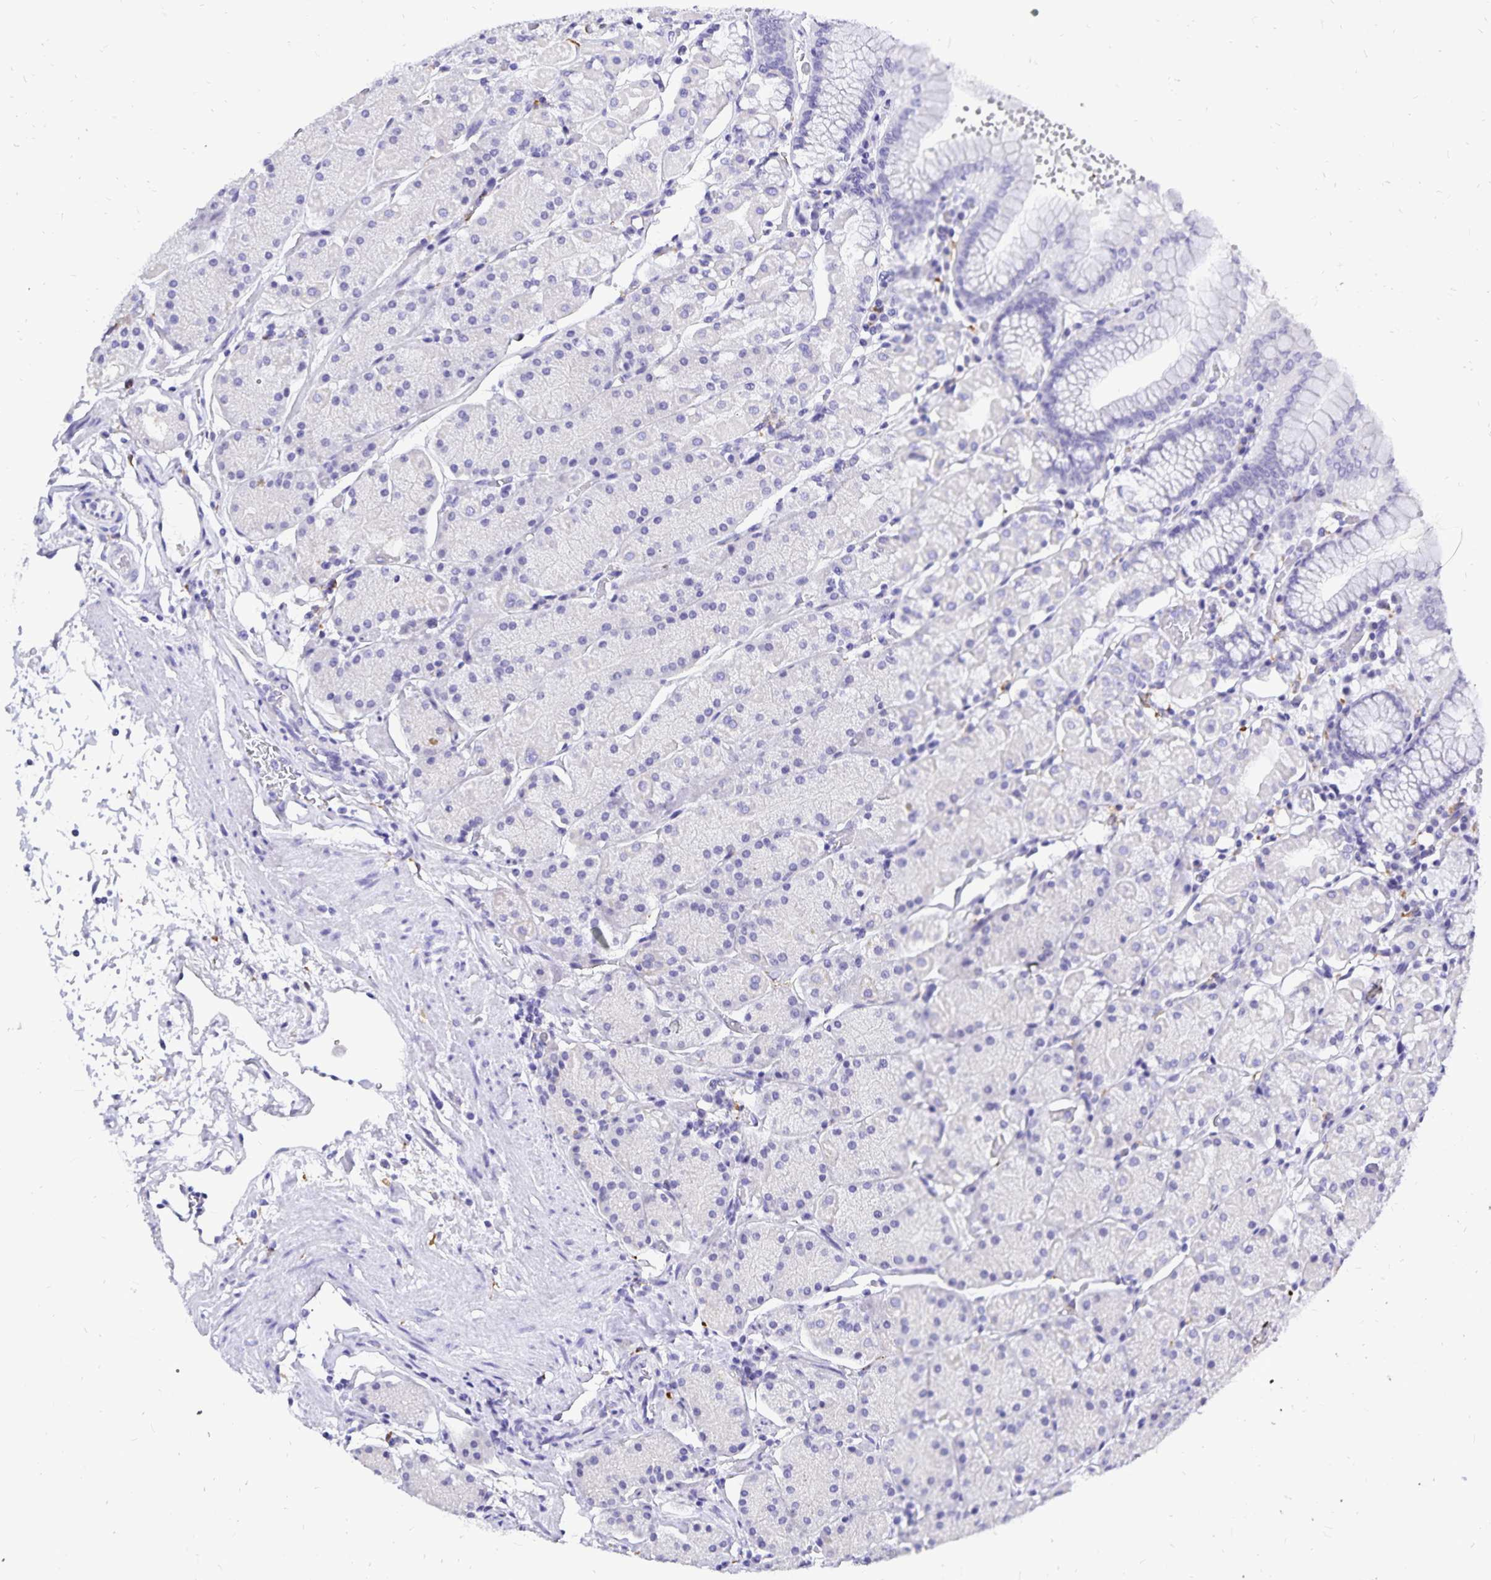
{"staining": {"intensity": "negative", "quantity": "none", "location": "none"}, "tissue": "stomach", "cell_type": "Glandular cells", "image_type": "normal", "snomed": [{"axis": "morphology", "description": "Normal tissue, NOS"}, {"axis": "topography", "description": "Stomach, upper"}, {"axis": "topography", "description": "Stomach"}], "caption": "Immunohistochemistry image of normal stomach stained for a protein (brown), which demonstrates no positivity in glandular cells.", "gene": "PLAC1", "patient": {"sex": "male", "age": 76}}